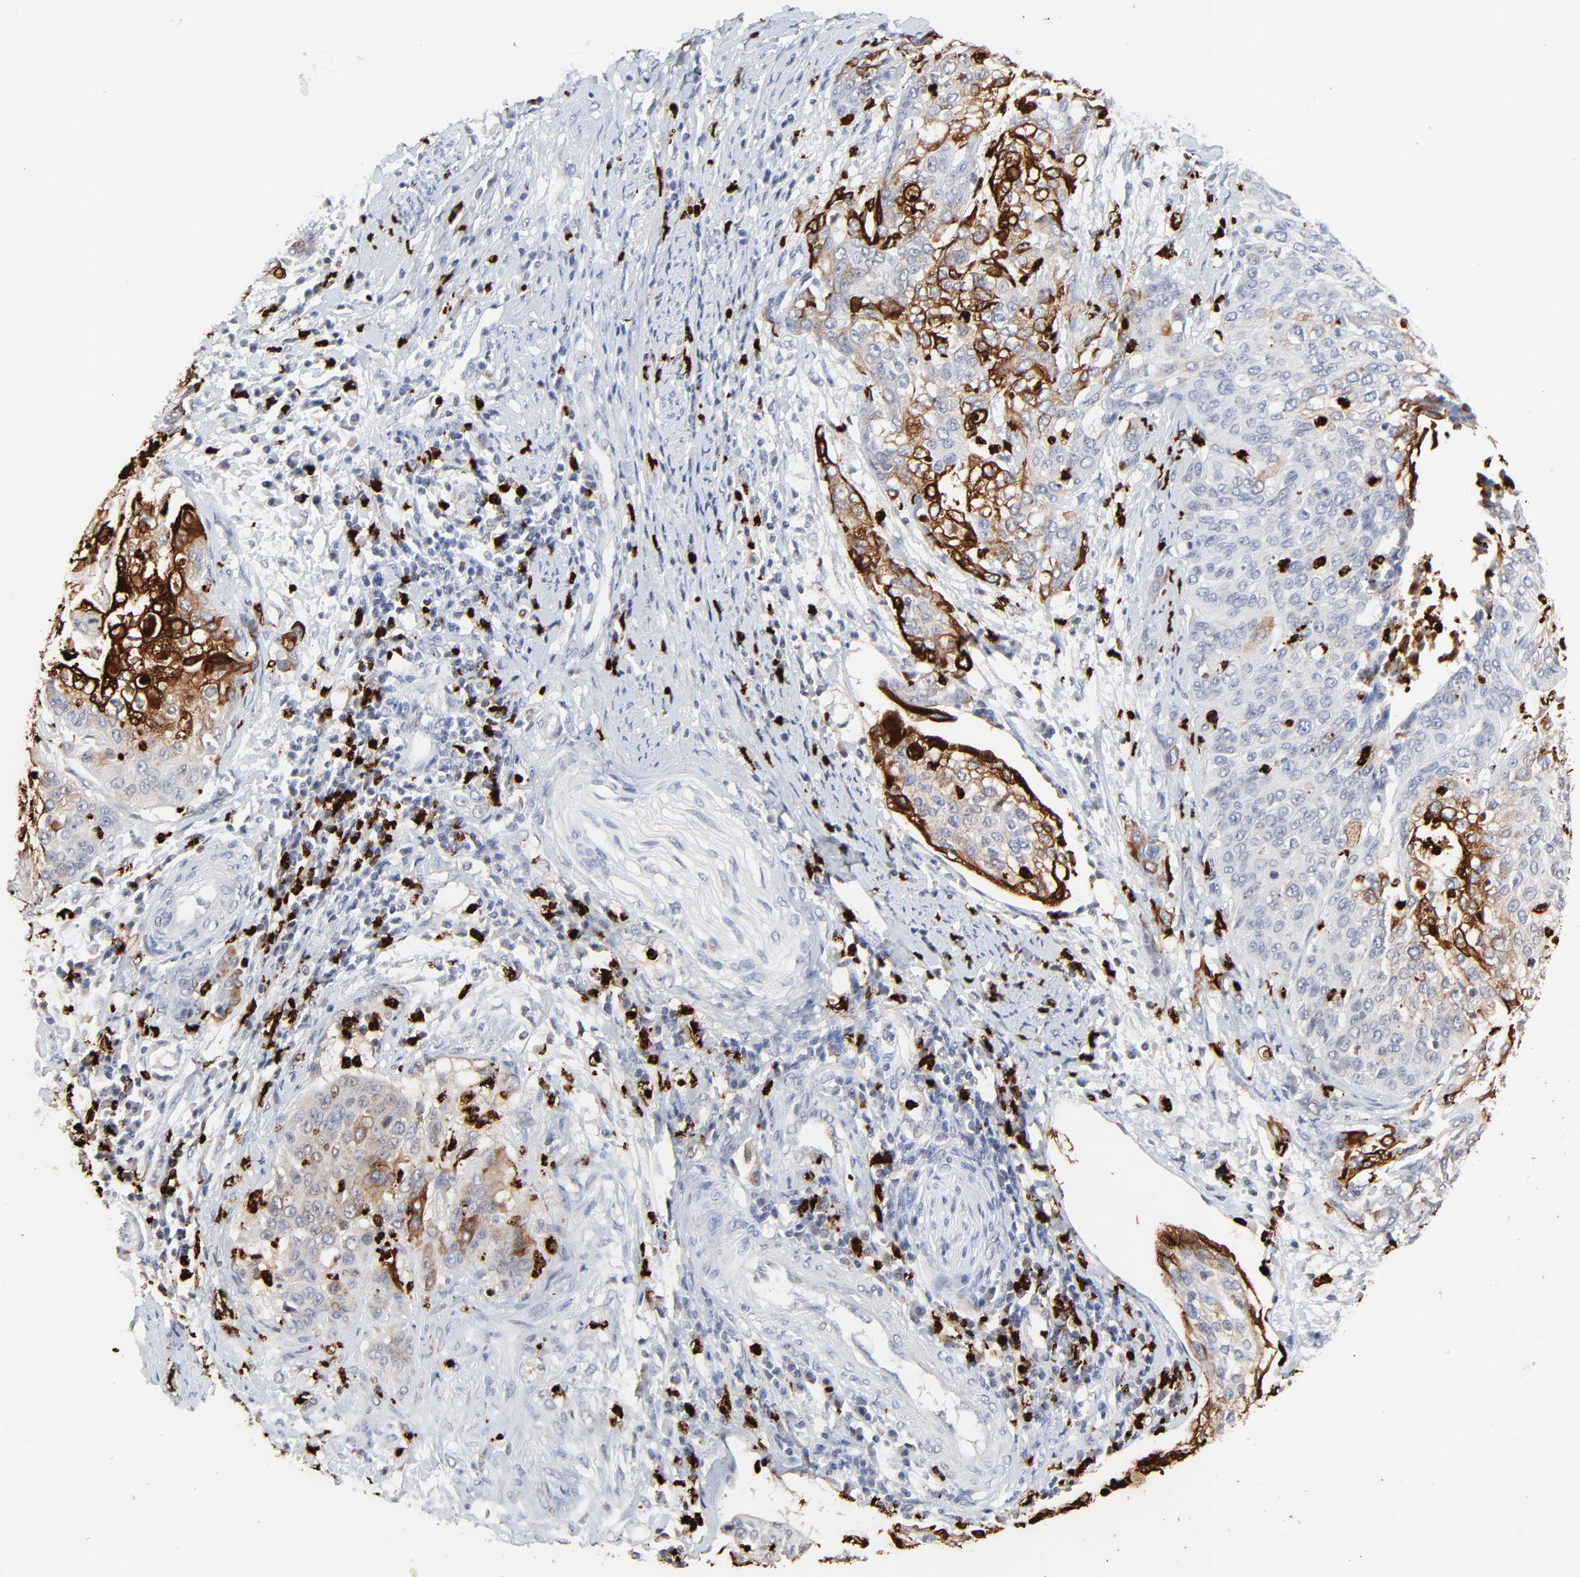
{"staining": {"intensity": "strong", "quantity": "<25%", "location": "cytoplasmic/membranous"}, "tissue": "cervical cancer", "cell_type": "Tumor cells", "image_type": "cancer", "snomed": [{"axis": "morphology", "description": "Squamous cell carcinoma, NOS"}, {"axis": "topography", "description": "Cervix"}], "caption": "Strong cytoplasmic/membranous protein positivity is appreciated in about <25% of tumor cells in cervical cancer (squamous cell carcinoma).", "gene": "LCN2", "patient": {"sex": "female", "age": 41}}